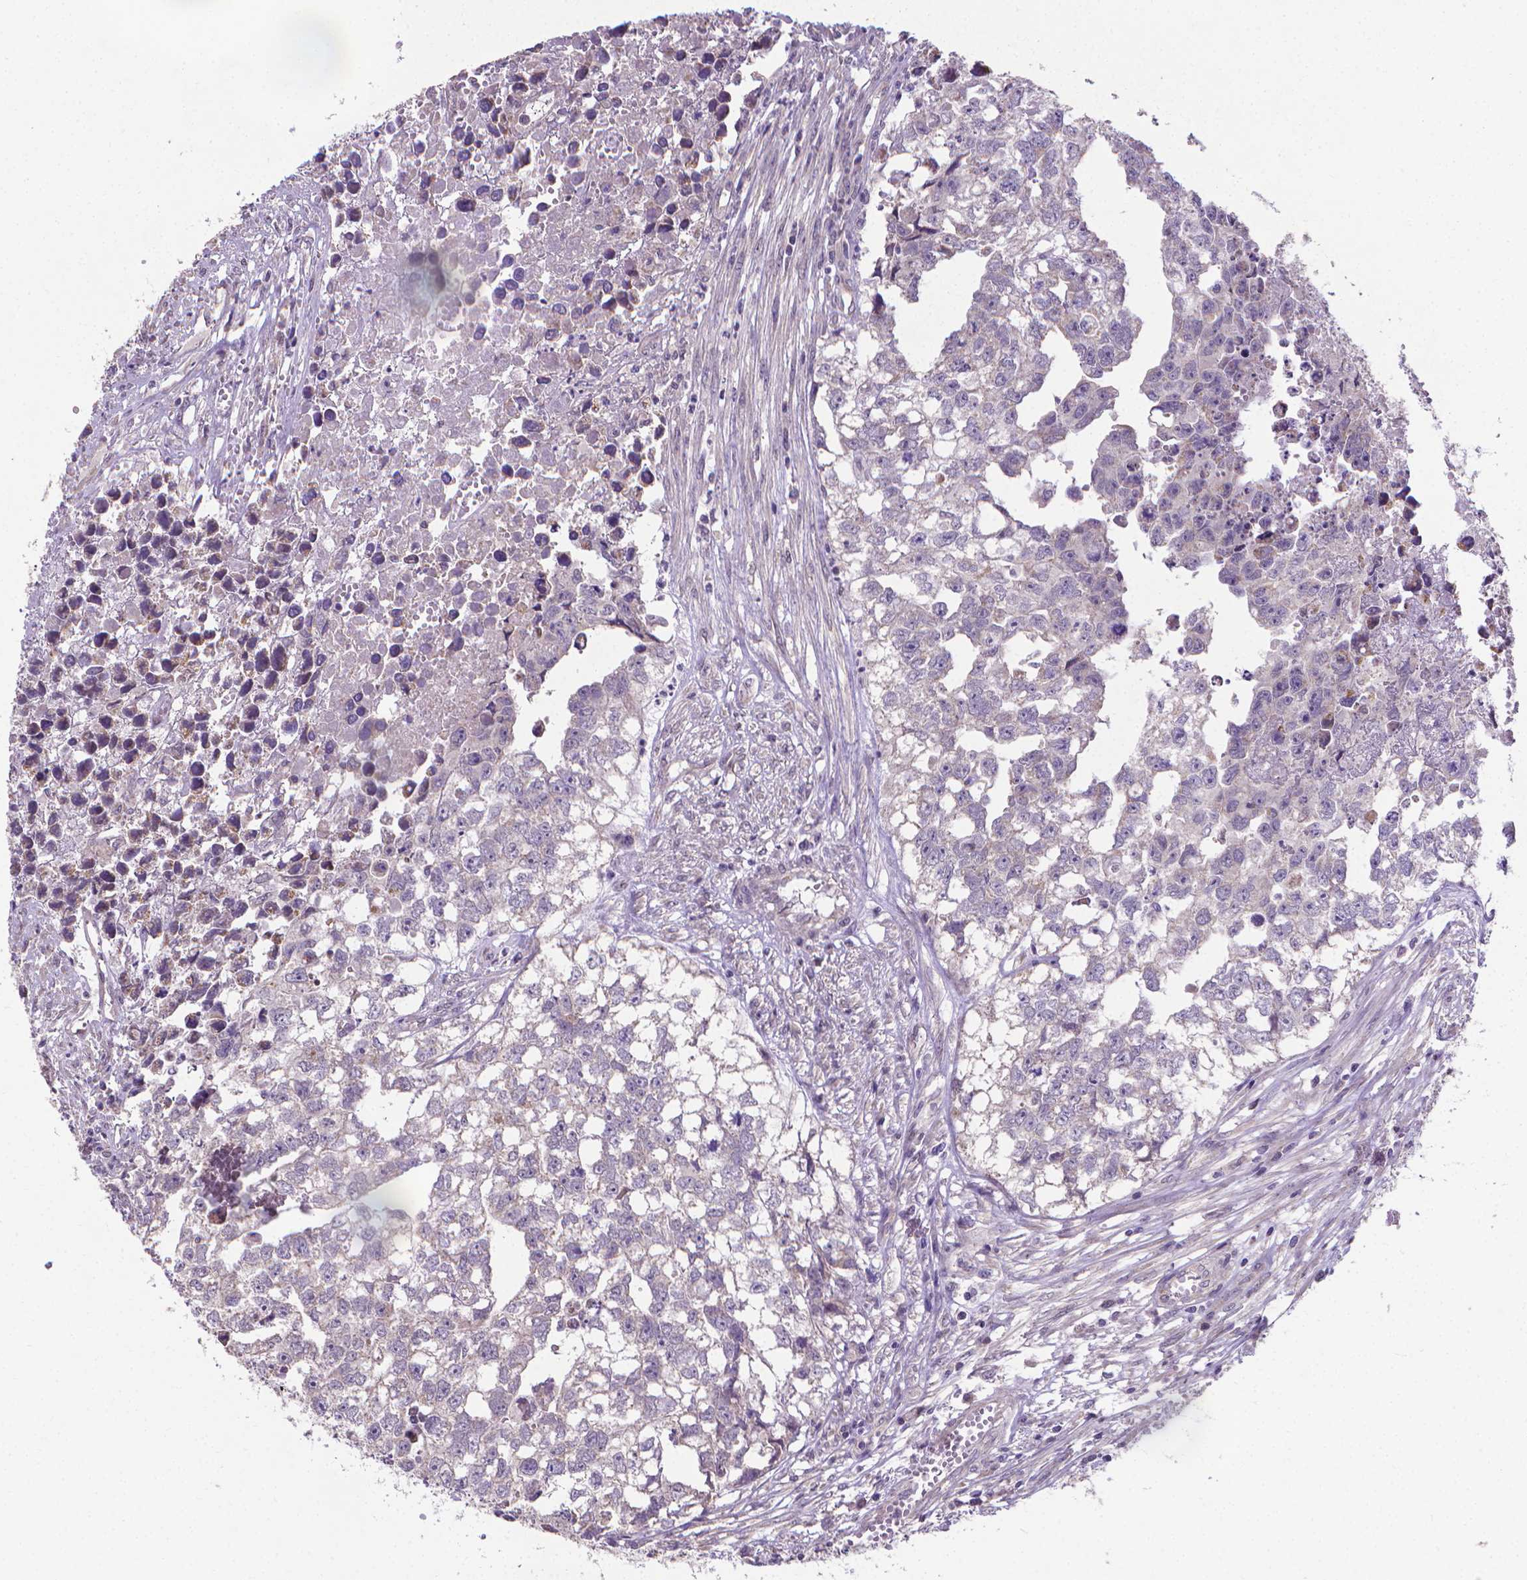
{"staining": {"intensity": "negative", "quantity": "none", "location": "none"}, "tissue": "testis cancer", "cell_type": "Tumor cells", "image_type": "cancer", "snomed": [{"axis": "morphology", "description": "Carcinoma, Embryonal, NOS"}, {"axis": "morphology", "description": "Teratoma, malignant, NOS"}, {"axis": "topography", "description": "Testis"}], "caption": "Protein analysis of teratoma (malignant) (testis) shows no significant positivity in tumor cells.", "gene": "GPR63", "patient": {"sex": "male", "age": 44}}